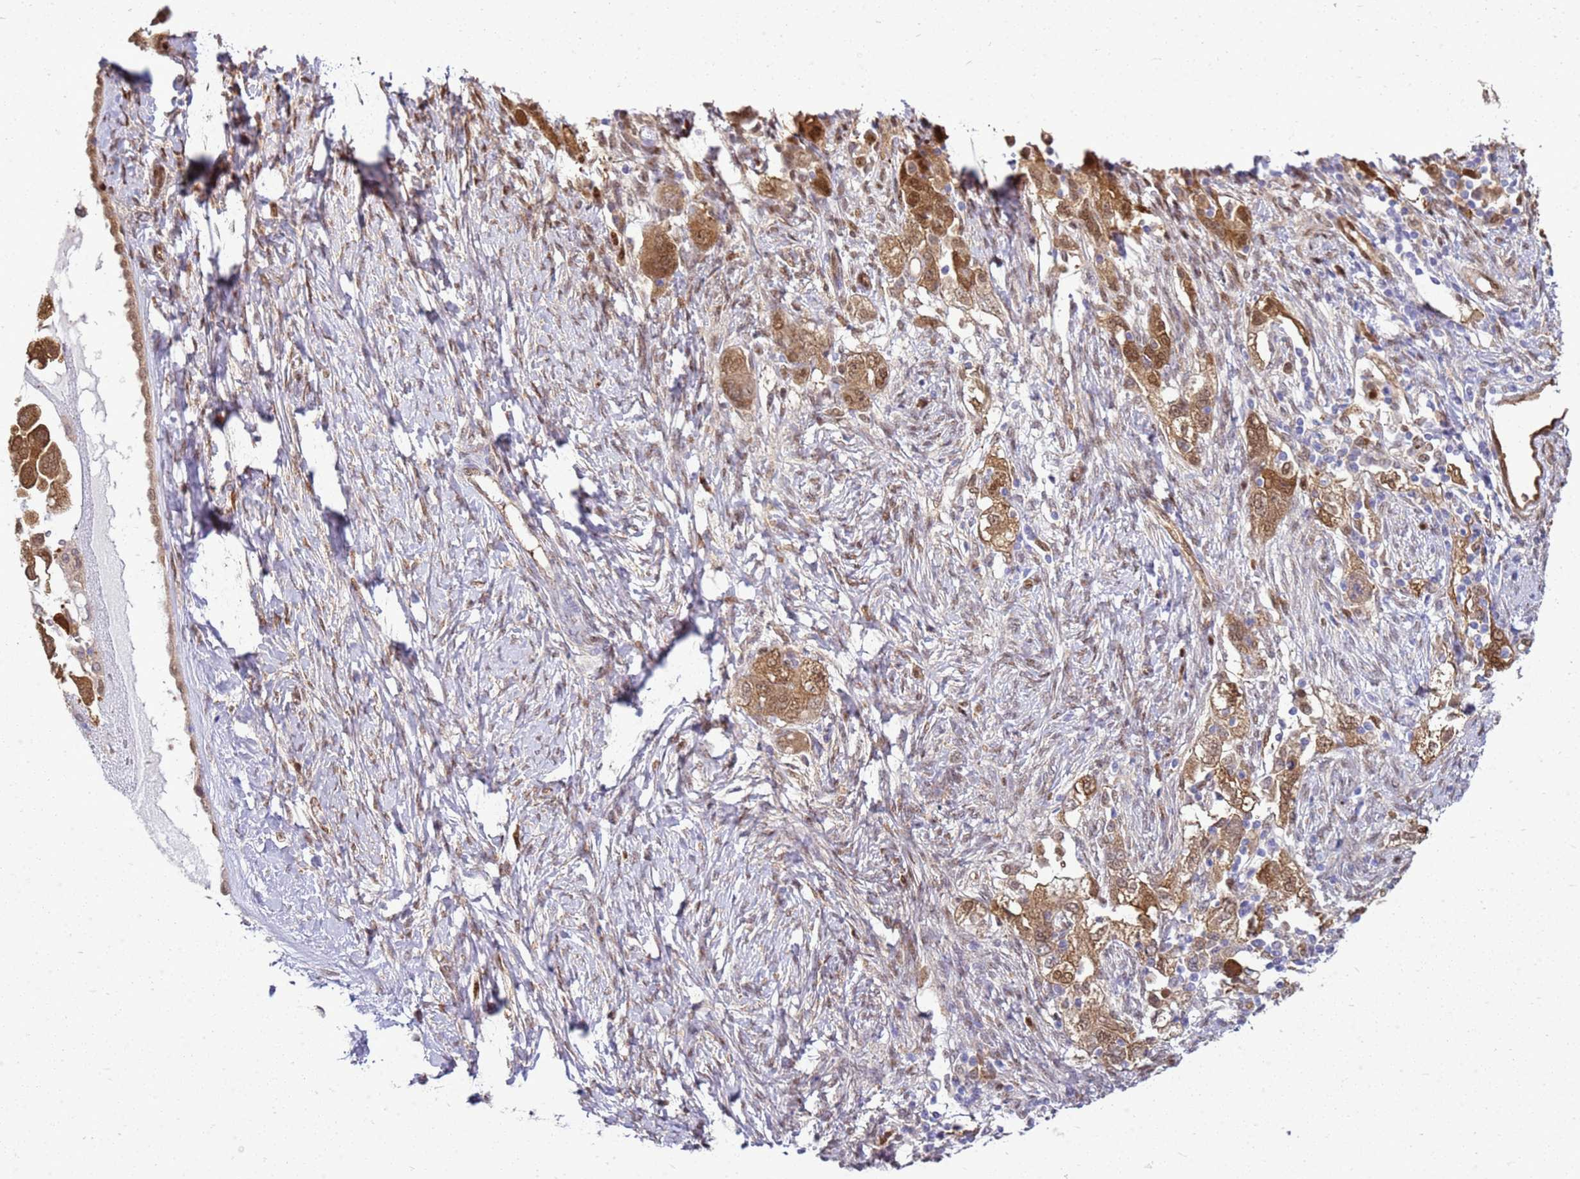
{"staining": {"intensity": "moderate", "quantity": ">75%", "location": "cytoplasmic/membranous,nuclear"}, "tissue": "ovarian cancer", "cell_type": "Tumor cells", "image_type": "cancer", "snomed": [{"axis": "morphology", "description": "Carcinoma, NOS"}, {"axis": "morphology", "description": "Cystadenocarcinoma, serous, NOS"}, {"axis": "topography", "description": "Ovary"}], "caption": "Moderate cytoplasmic/membranous and nuclear expression for a protein is present in approximately >75% of tumor cells of ovarian cancer (carcinoma) using IHC.", "gene": "YWHAE", "patient": {"sex": "female", "age": 69}}